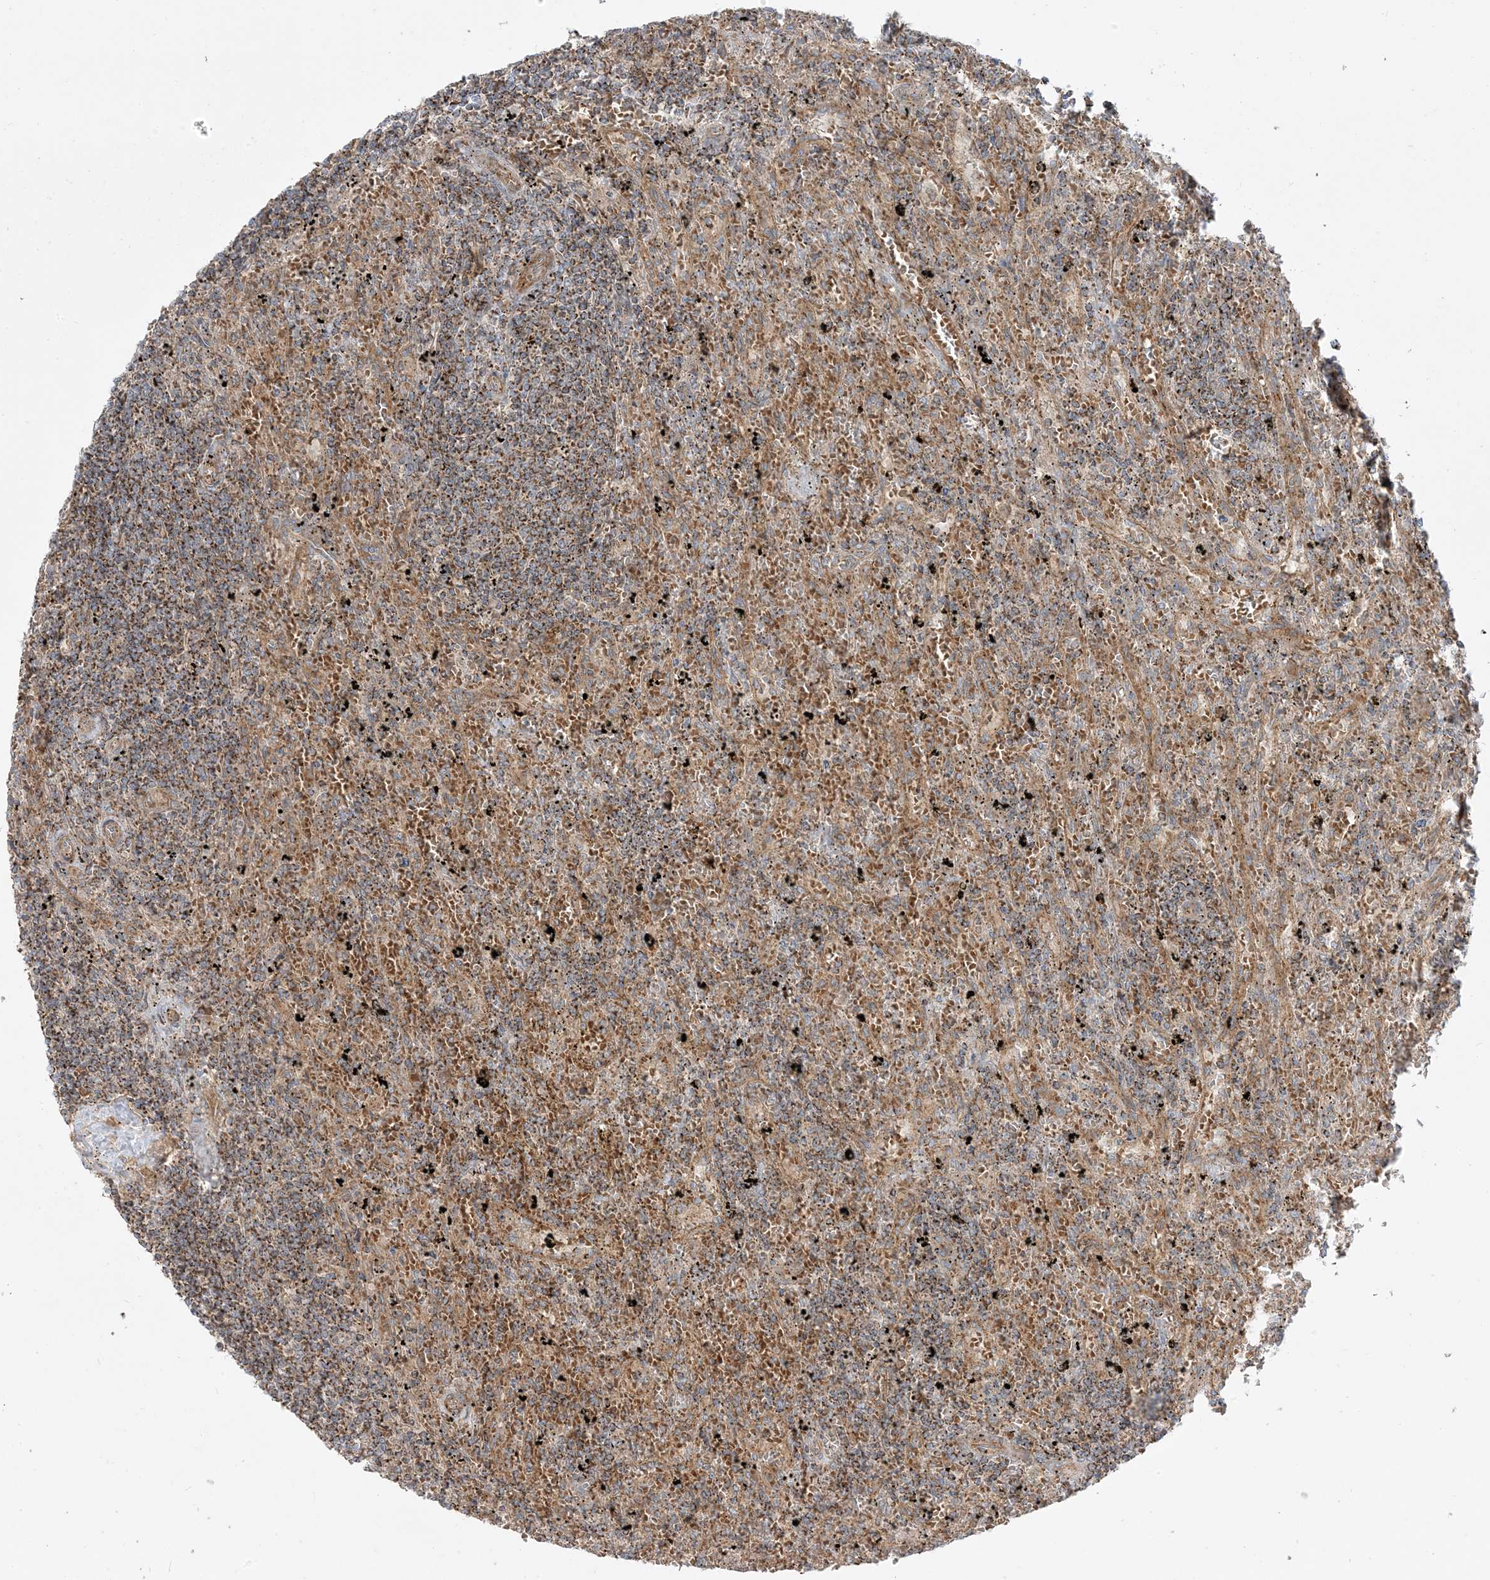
{"staining": {"intensity": "moderate", "quantity": ">75%", "location": "cytoplasmic/membranous"}, "tissue": "lymphoma", "cell_type": "Tumor cells", "image_type": "cancer", "snomed": [{"axis": "morphology", "description": "Malignant lymphoma, non-Hodgkin's type, Low grade"}, {"axis": "topography", "description": "Spleen"}], "caption": "Moderate cytoplasmic/membranous staining for a protein is appreciated in approximately >75% of tumor cells of lymphoma using IHC.", "gene": "AARS2", "patient": {"sex": "male", "age": 76}}